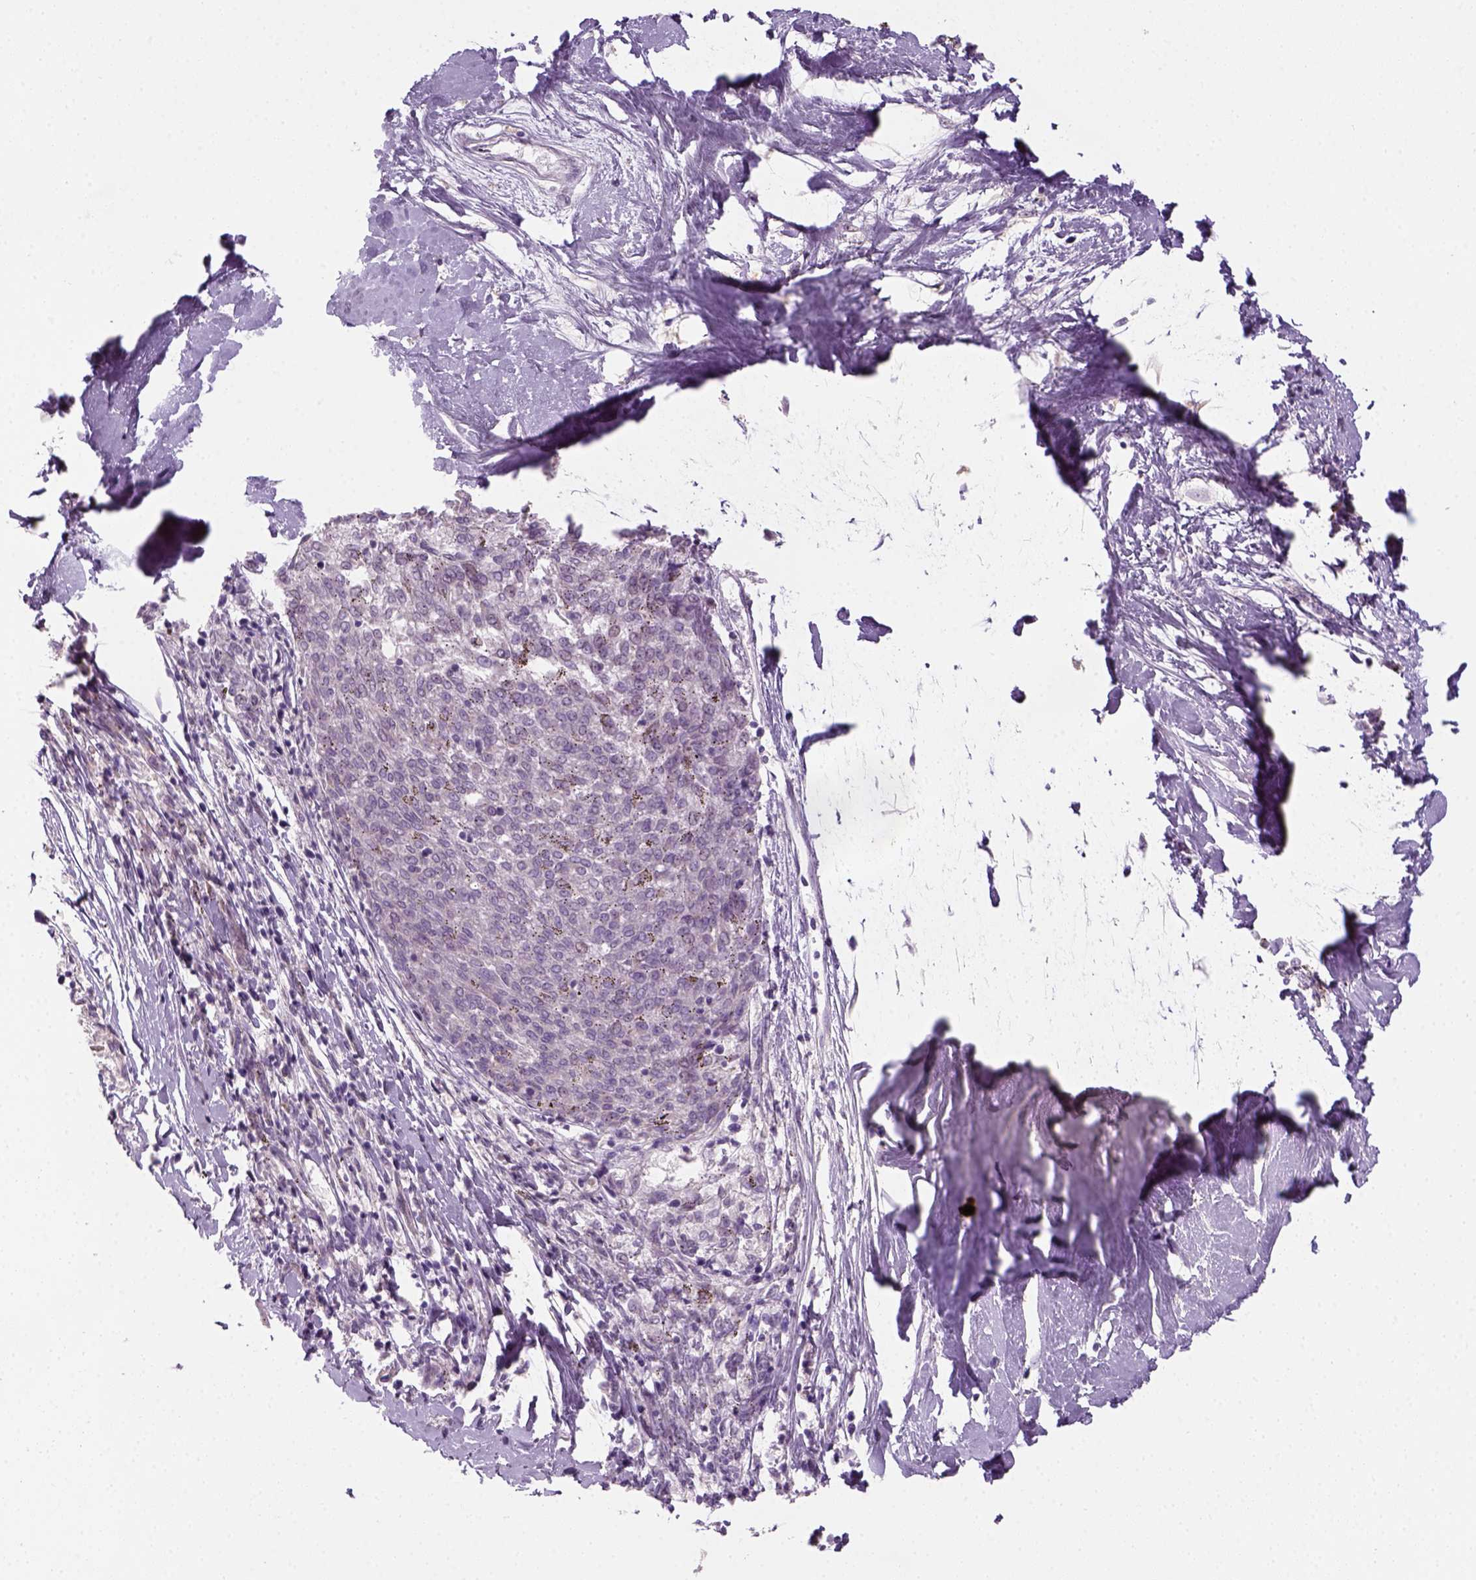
{"staining": {"intensity": "negative", "quantity": "none", "location": "none"}, "tissue": "melanoma", "cell_type": "Tumor cells", "image_type": "cancer", "snomed": [{"axis": "morphology", "description": "Malignant melanoma, NOS"}, {"axis": "topography", "description": "Skin"}], "caption": "Immunohistochemical staining of human melanoma reveals no significant staining in tumor cells.", "gene": "GFI1B", "patient": {"sex": "female", "age": 72}}